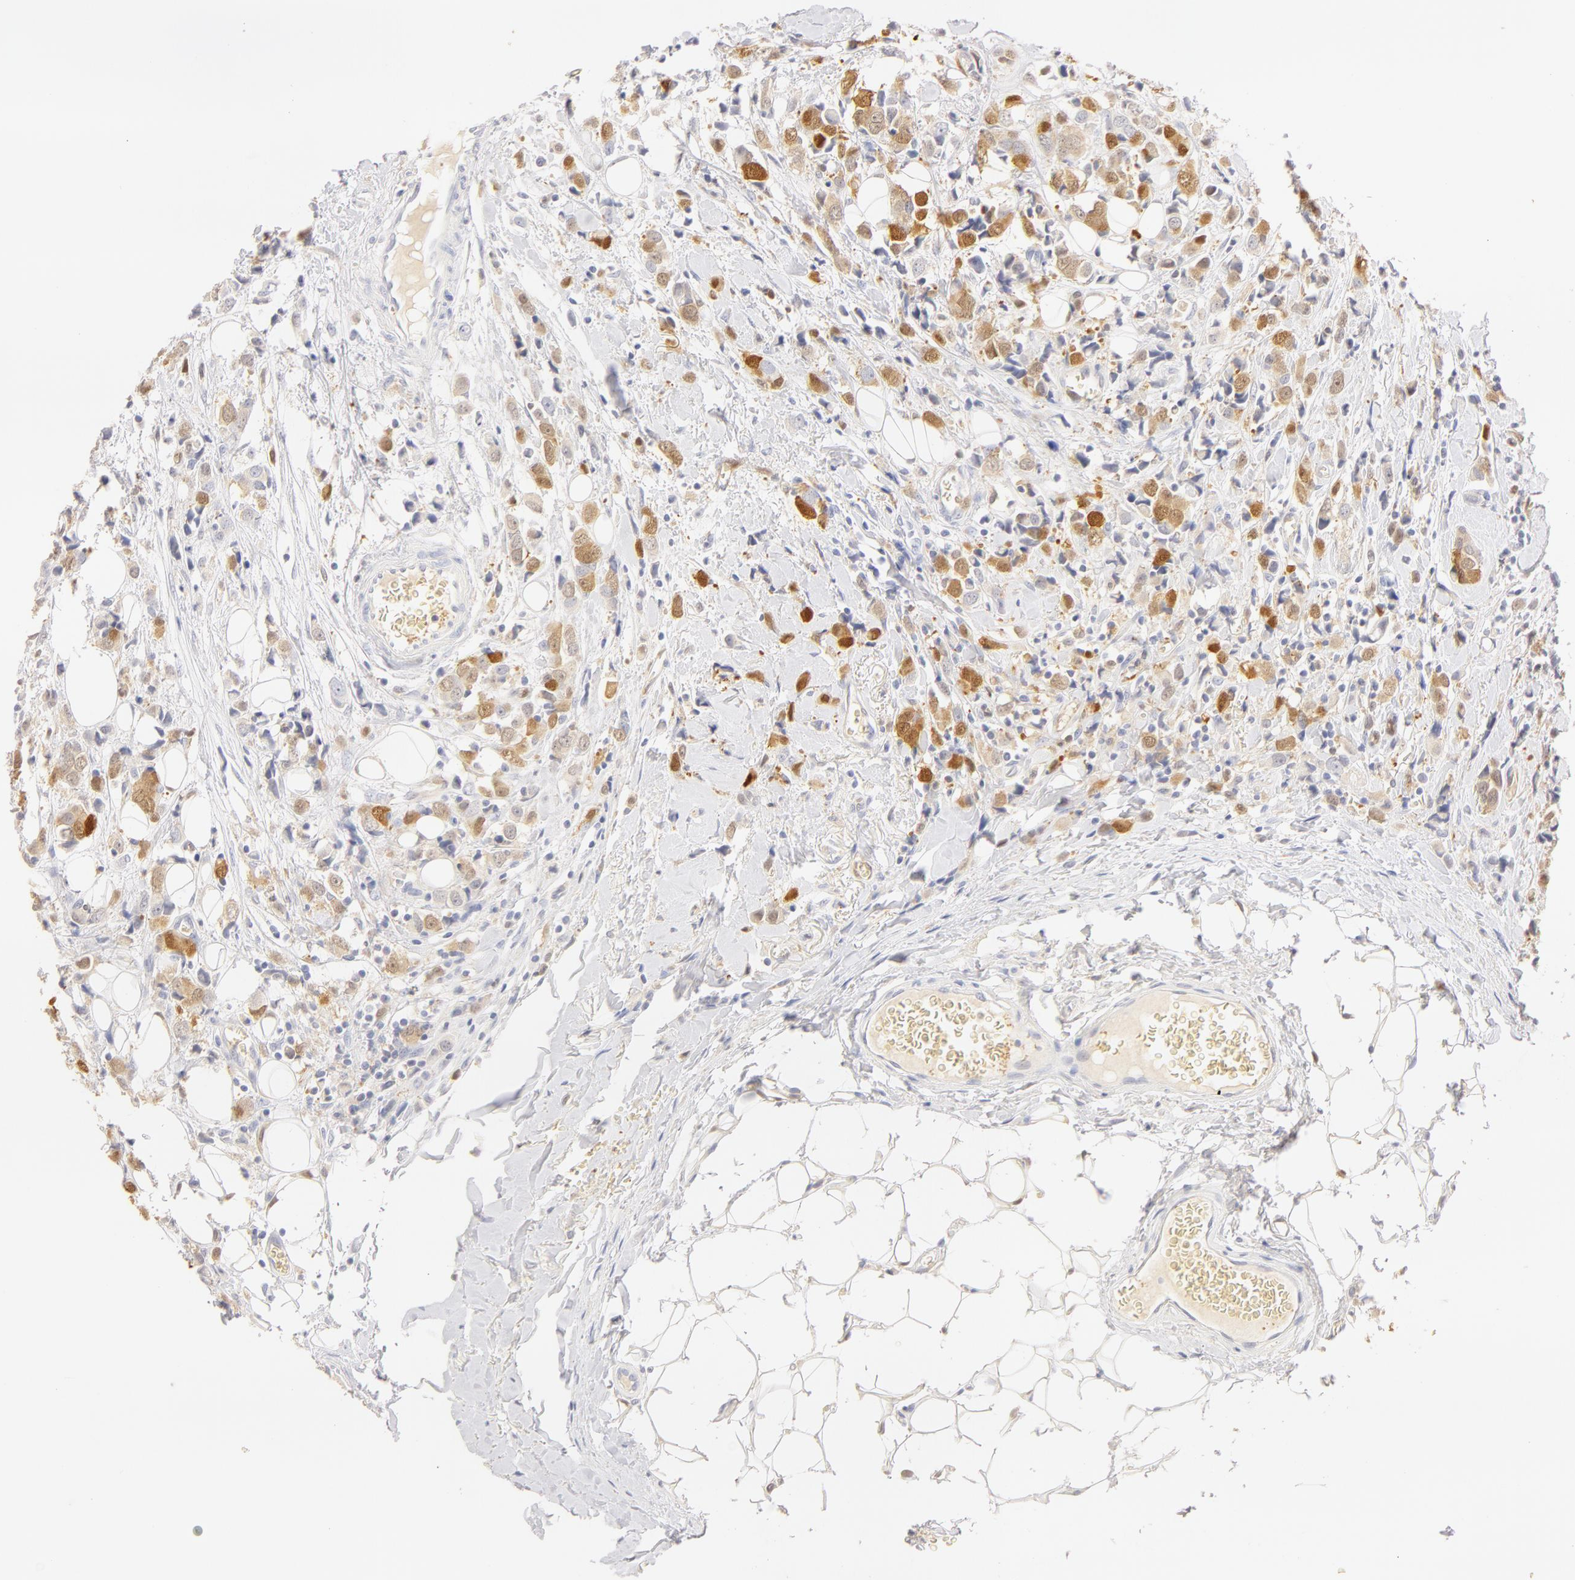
{"staining": {"intensity": "weak", "quantity": "<25%", "location": "nuclear"}, "tissue": "breast cancer", "cell_type": "Tumor cells", "image_type": "cancer", "snomed": [{"axis": "morphology", "description": "Lobular carcinoma"}, {"axis": "topography", "description": "Breast"}], "caption": "Human lobular carcinoma (breast) stained for a protein using immunohistochemistry (IHC) reveals no staining in tumor cells.", "gene": "CA2", "patient": {"sex": "female", "age": 57}}